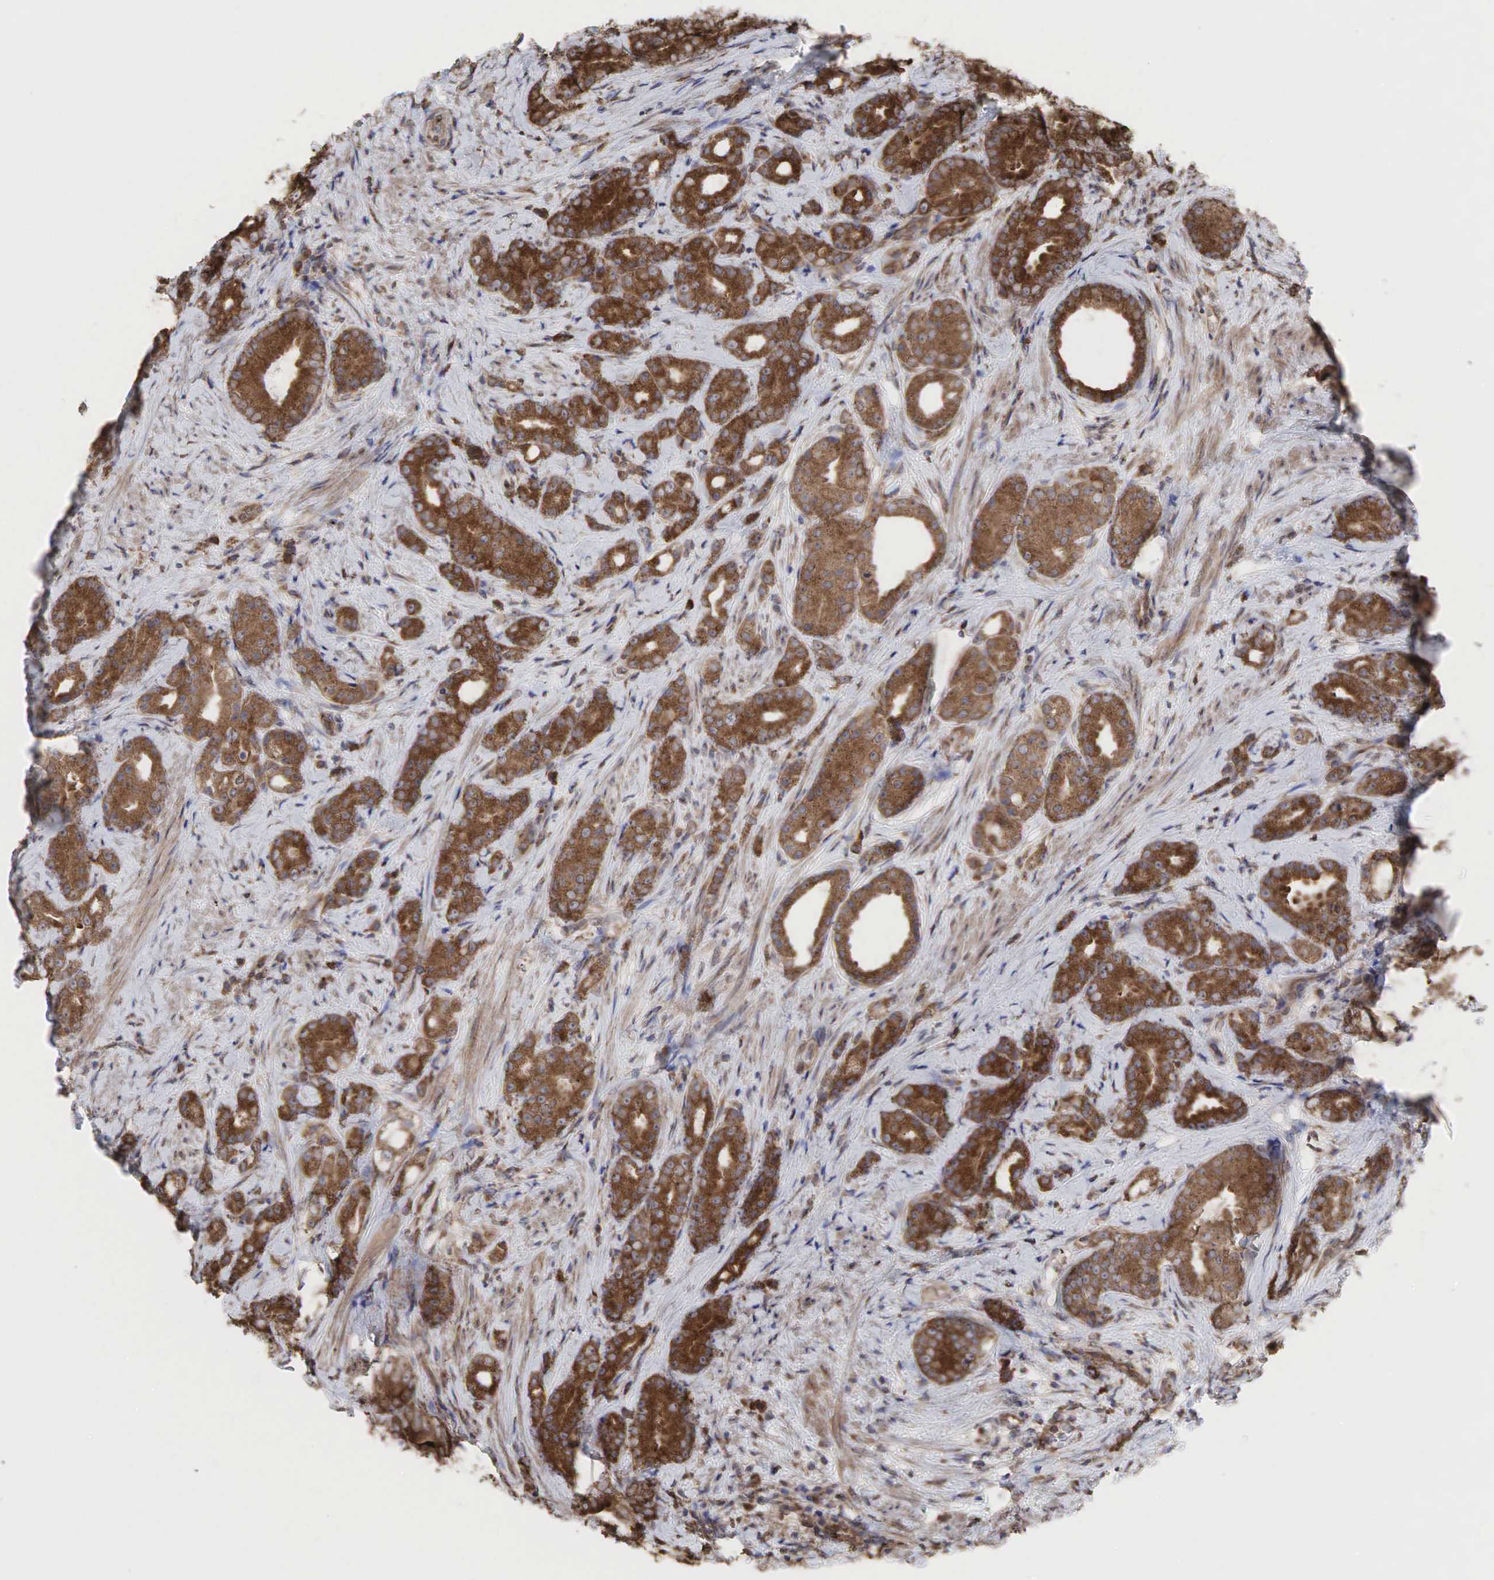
{"staining": {"intensity": "moderate", "quantity": ">75%", "location": "cytoplasmic/membranous"}, "tissue": "prostate cancer", "cell_type": "Tumor cells", "image_type": "cancer", "snomed": [{"axis": "morphology", "description": "Adenocarcinoma, Medium grade"}, {"axis": "topography", "description": "Prostate"}], "caption": "This is an image of immunohistochemistry (IHC) staining of prostate cancer (adenocarcinoma (medium-grade)), which shows moderate expression in the cytoplasmic/membranous of tumor cells.", "gene": "PABPC5", "patient": {"sex": "male", "age": 59}}